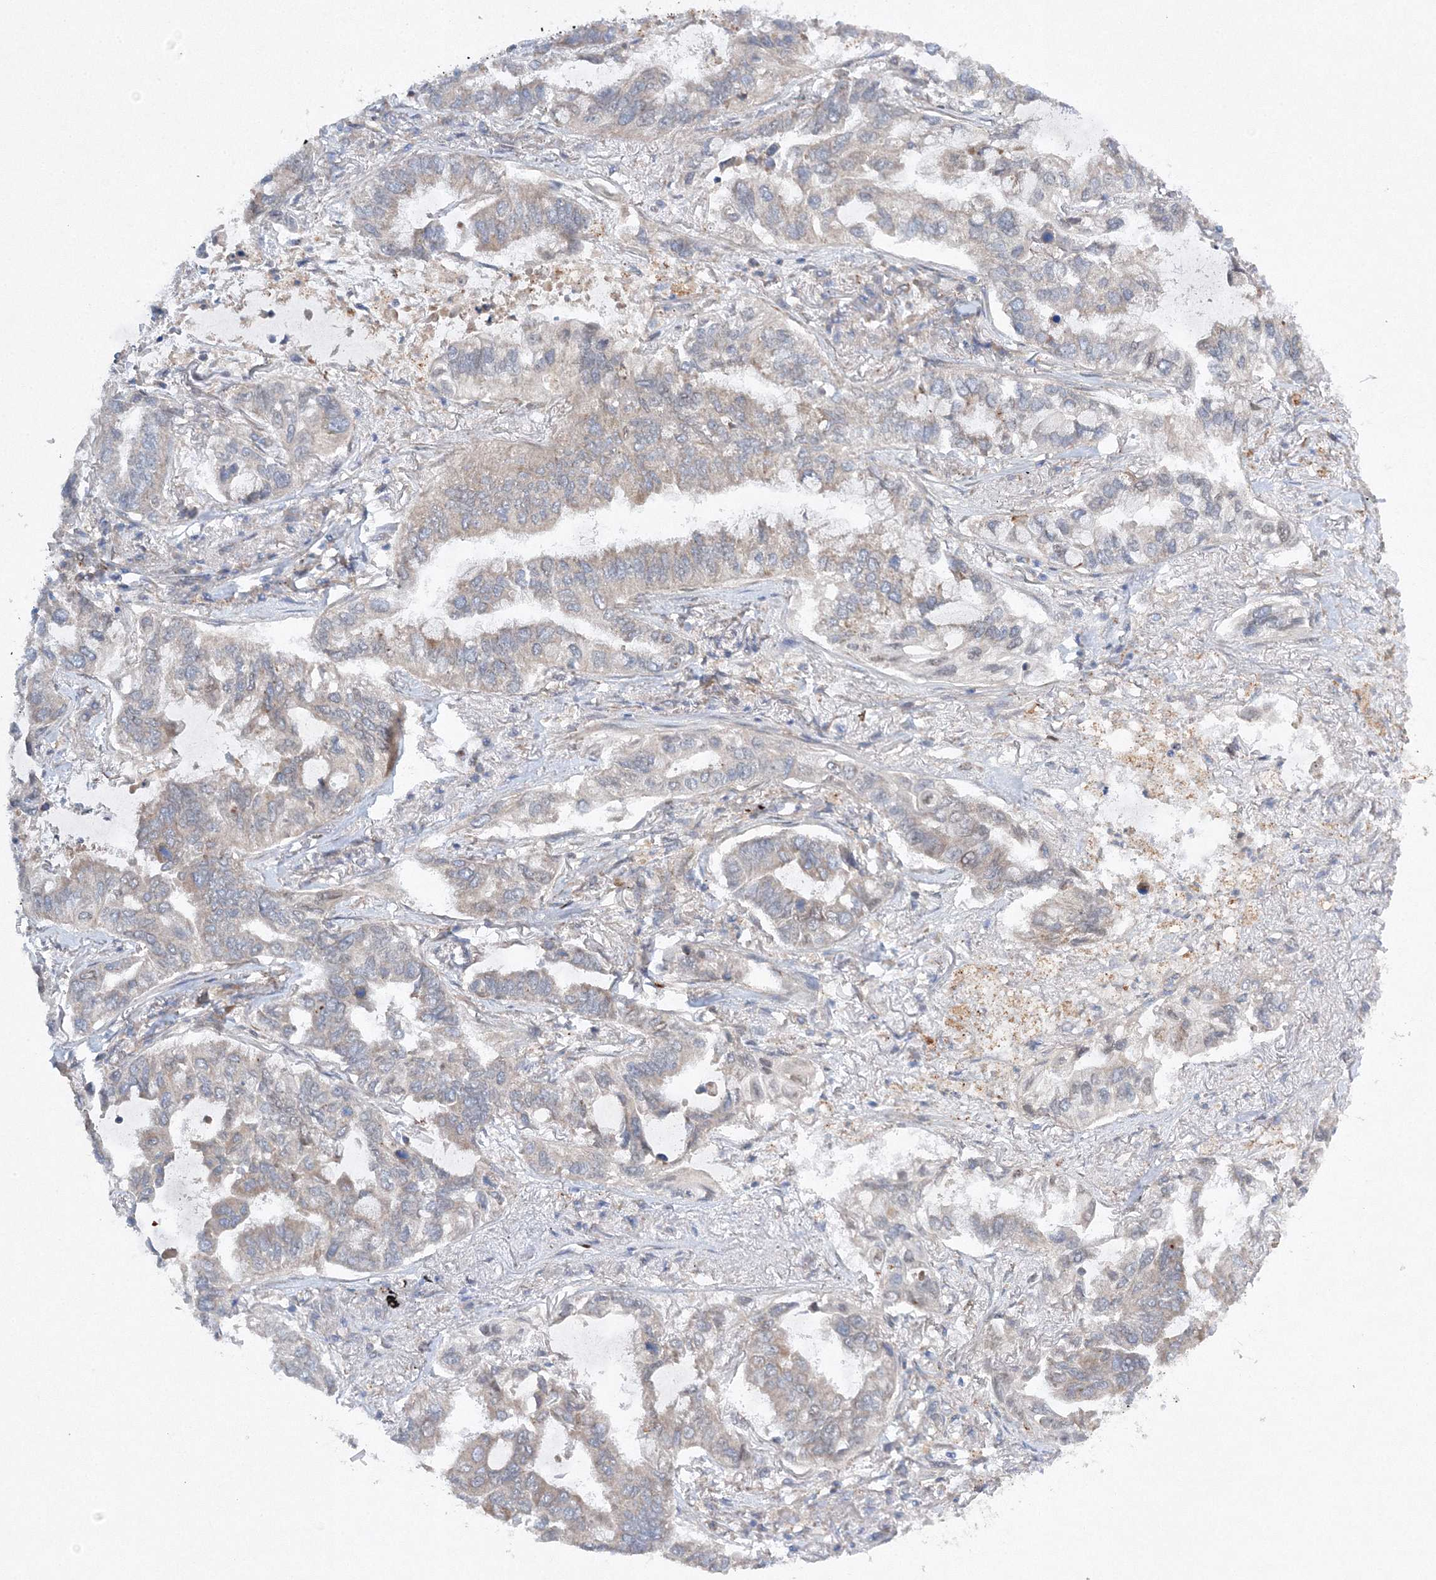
{"staining": {"intensity": "weak", "quantity": "<25%", "location": "cytoplasmic/membranous"}, "tissue": "lung cancer", "cell_type": "Tumor cells", "image_type": "cancer", "snomed": [{"axis": "morphology", "description": "Adenocarcinoma, NOS"}, {"axis": "topography", "description": "Lung"}], "caption": "IHC photomicrograph of lung adenocarcinoma stained for a protein (brown), which demonstrates no expression in tumor cells.", "gene": "SLC36A1", "patient": {"sex": "male", "age": 64}}